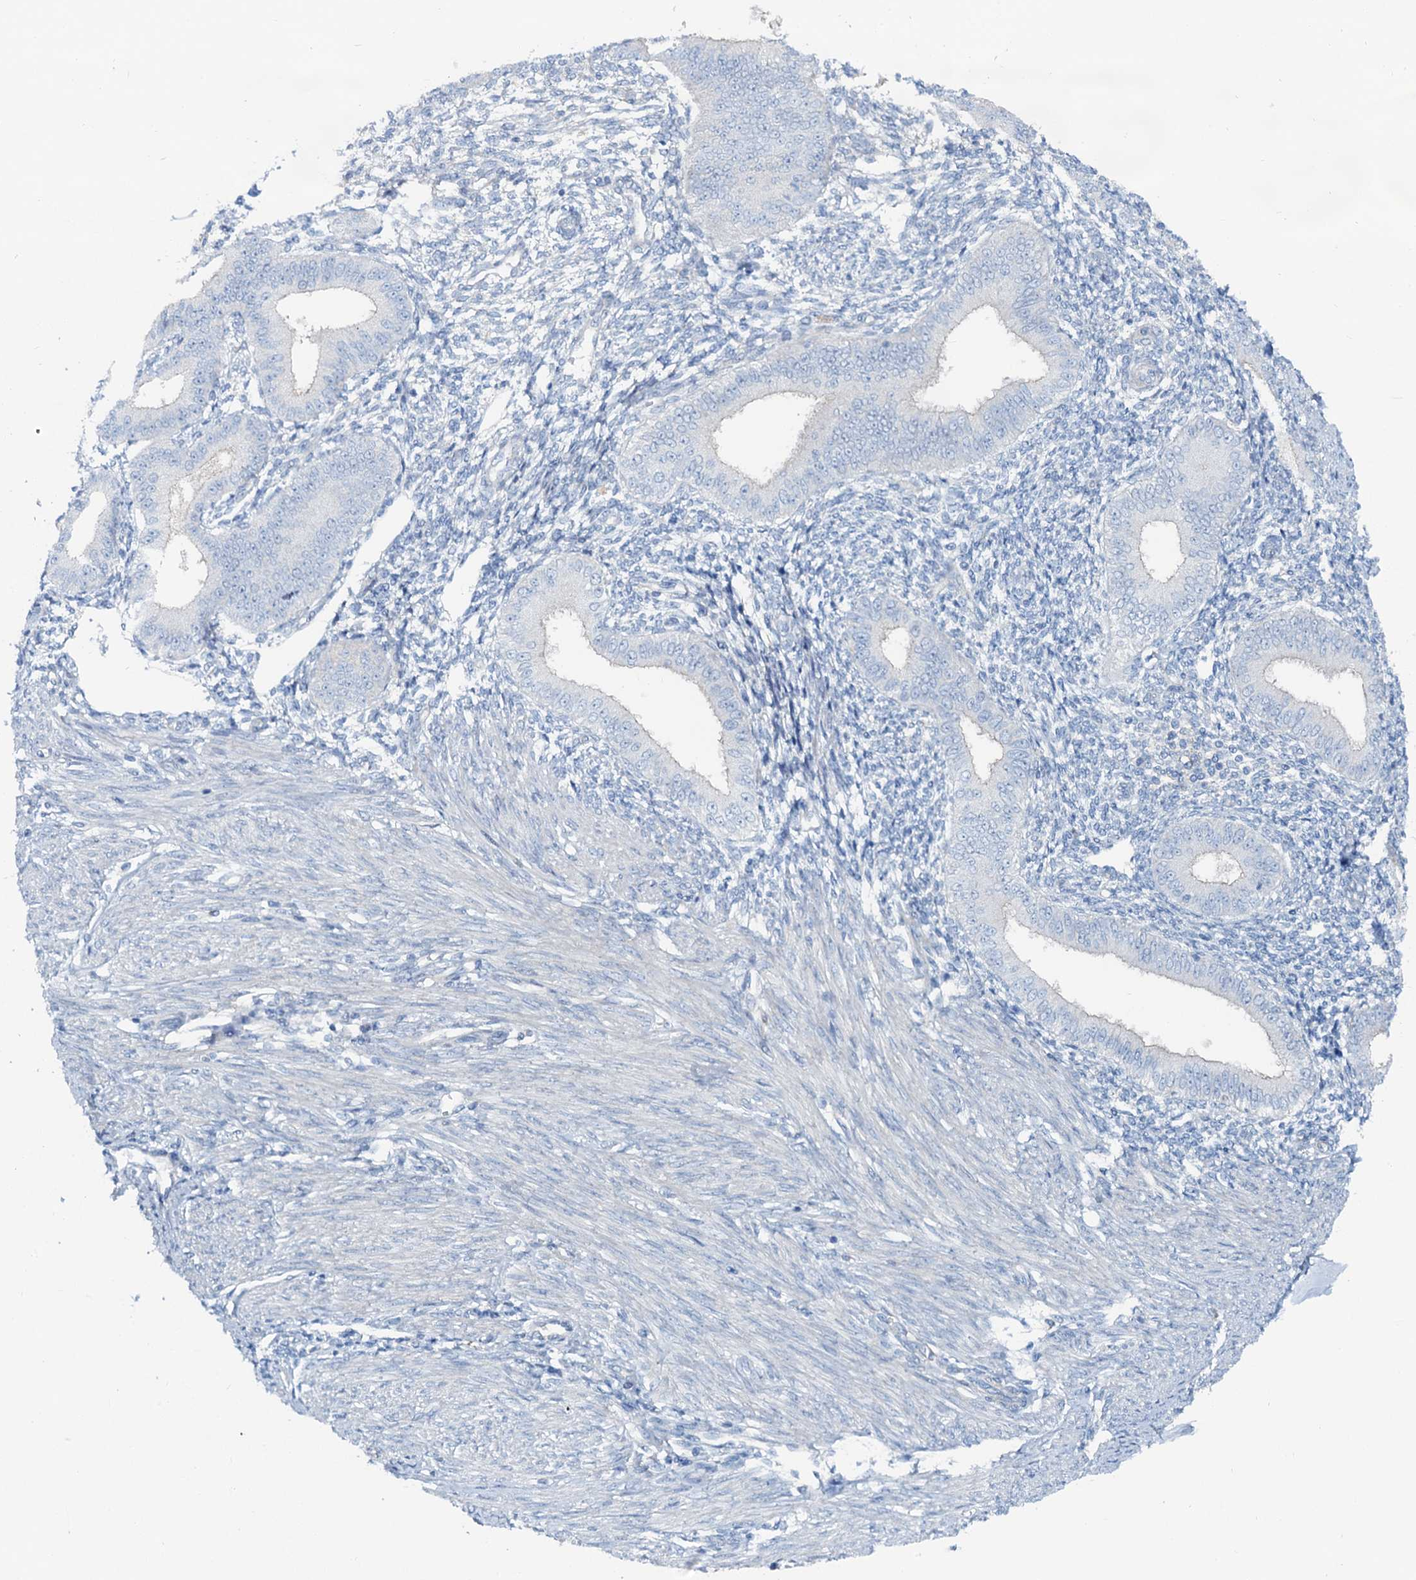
{"staining": {"intensity": "negative", "quantity": "none", "location": "none"}, "tissue": "endometrium", "cell_type": "Cells in endometrial stroma", "image_type": "normal", "snomed": [{"axis": "morphology", "description": "Normal tissue, NOS"}, {"axis": "topography", "description": "Uterus"}, {"axis": "topography", "description": "Endometrium"}], "caption": "Immunohistochemistry (IHC) histopathology image of normal endometrium: endometrium stained with DAB (3,3'-diaminobenzidine) displays no significant protein staining in cells in endometrial stroma.", "gene": "ASTE1", "patient": {"sex": "female", "age": 48}}